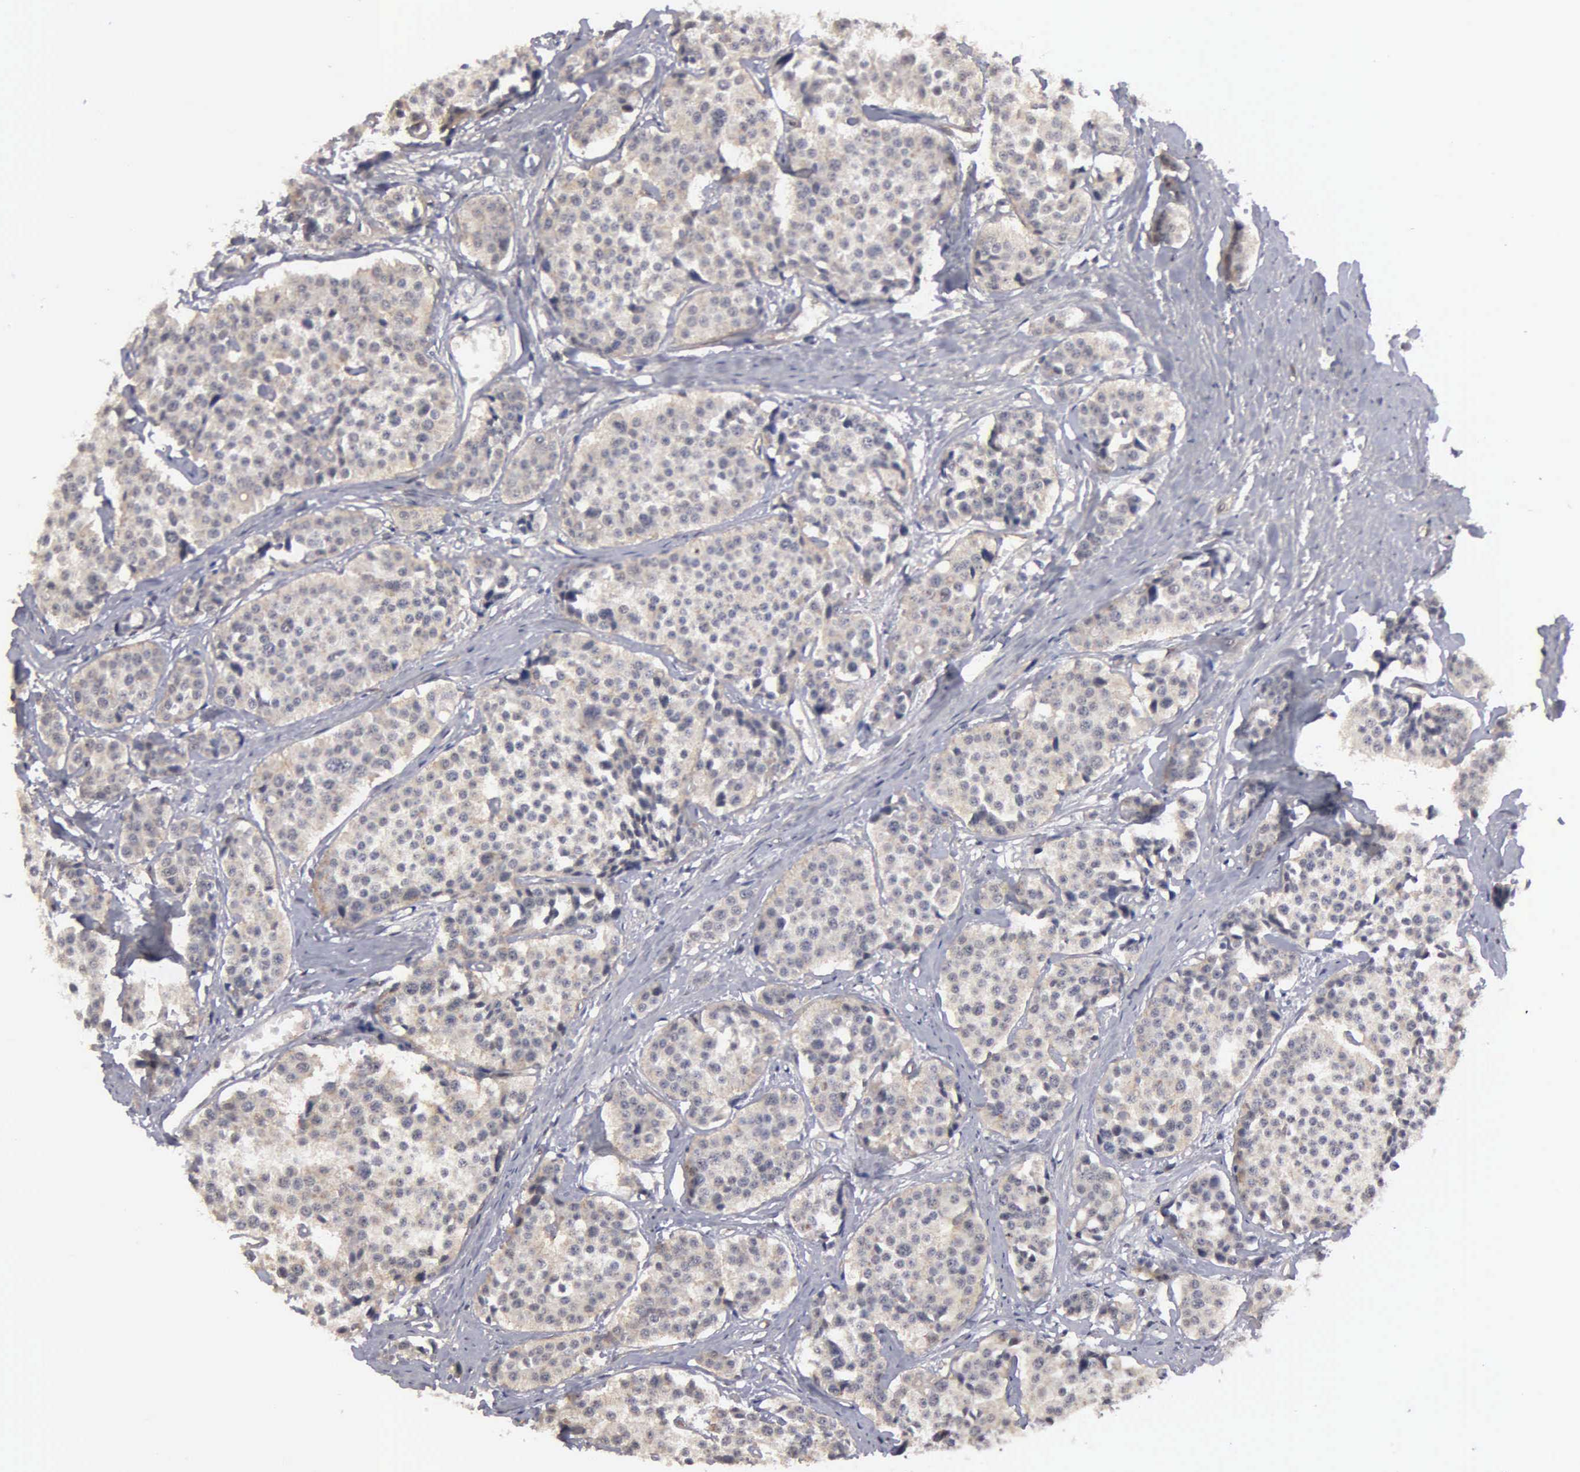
{"staining": {"intensity": "weak", "quantity": ">75%", "location": "cytoplasmic/membranous"}, "tissue": "carcinoid", "cell_type": "Tumor cells", "image_type": "cancer", "snomed": [{"axis": "morphology", "description": "Carcinoid, malignant, NOS"}, {"axis": "topography", "description": "Small intestine"}], "caption": "IHC micrograph of neoplastic tissue: malignant carcinoid stained using immunohistochemistry displays low levels of weak protein expression localized specifically in the cytoplasmic/membranous of tumor cells, appearing as a cytoplasmic/membranous brown color.", "gene": "ZBTB33", "patient": {"sex": "male", "age": 60}}